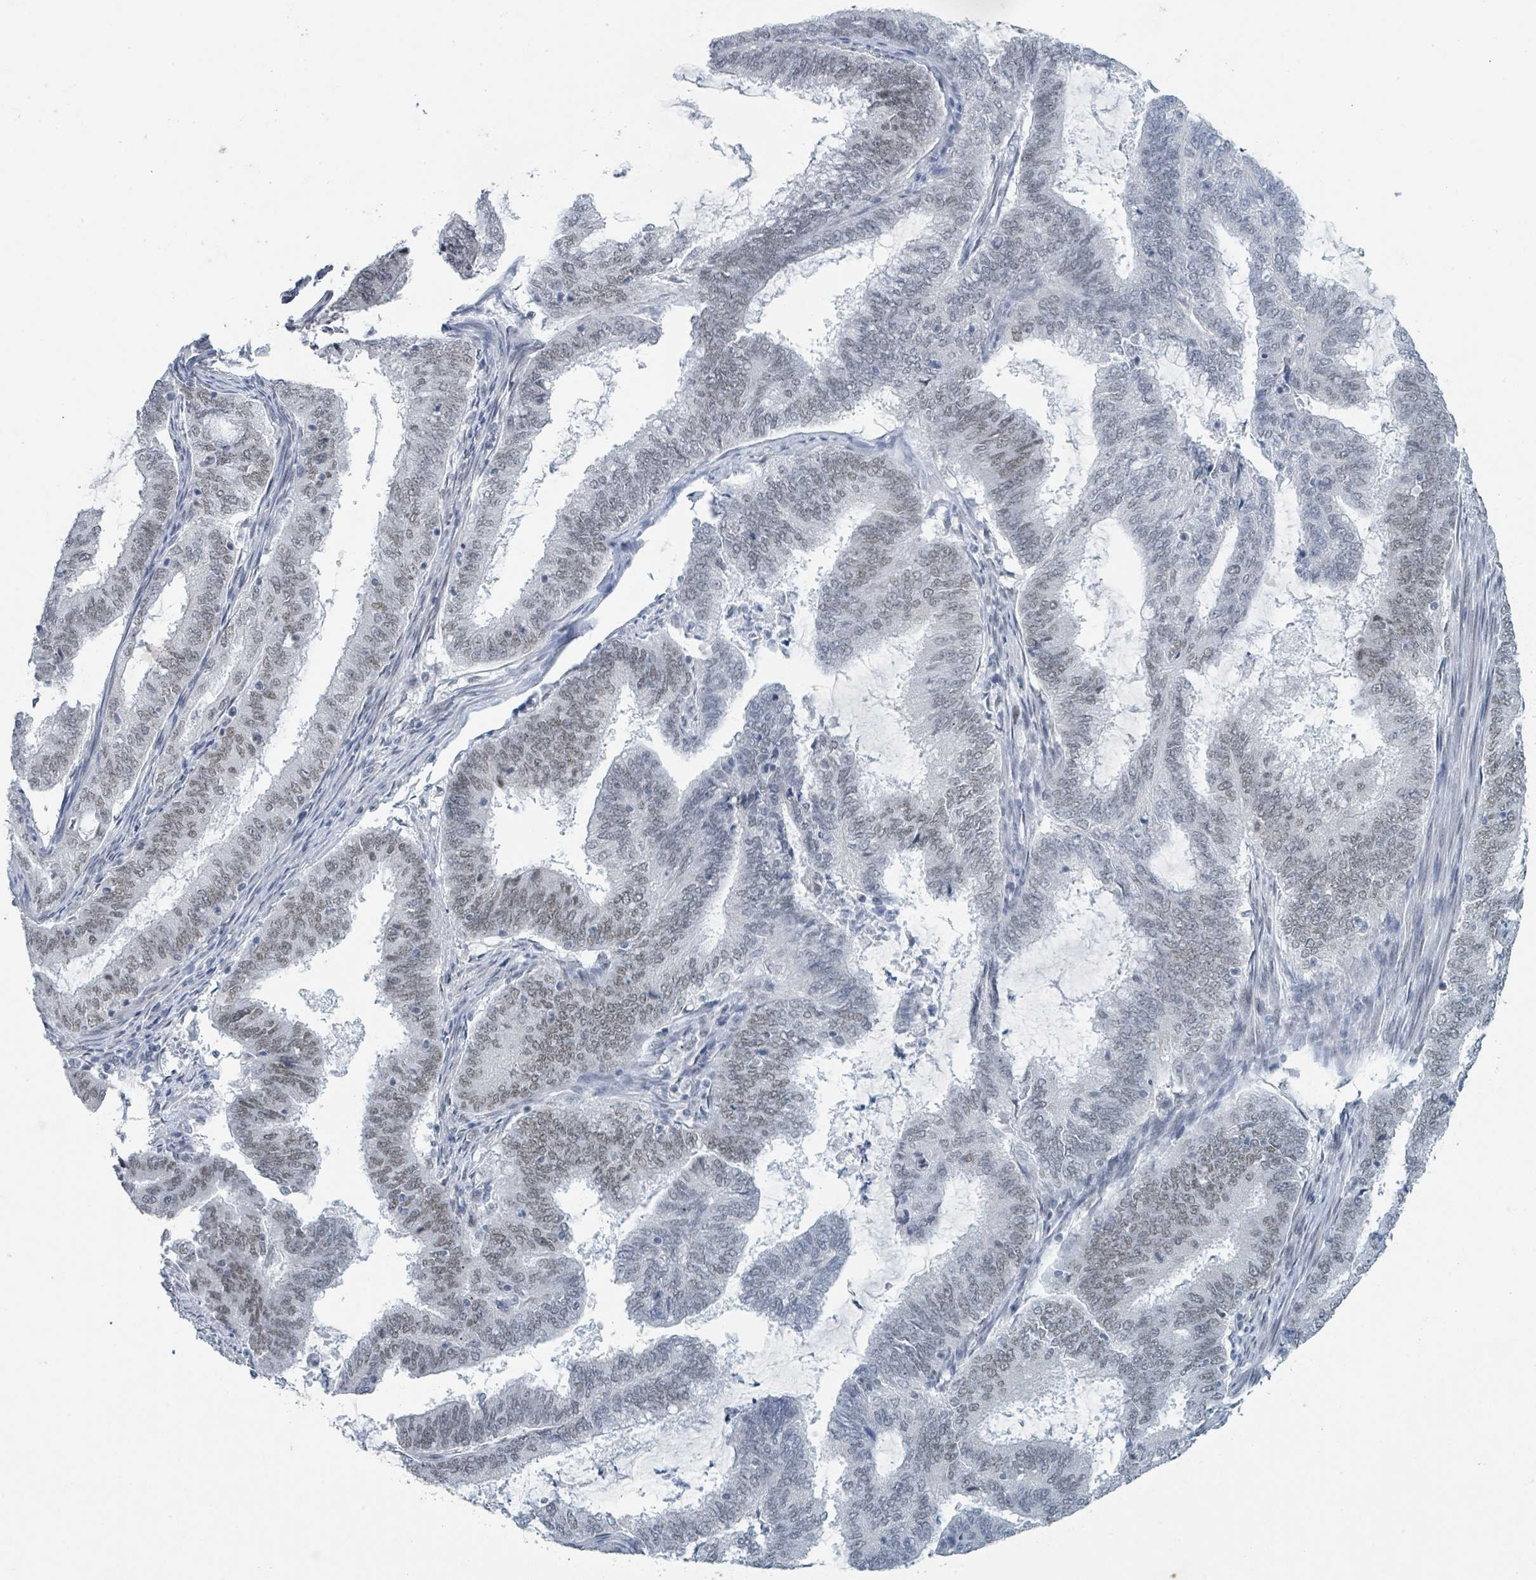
{"staining": {"intensity": "weak", "quantity": "25%-75%", "location": "nuclear"}, "tissue": "endometrial cancer", "cell_type": "Tumor cells", "image_type": "cancer", "snomed": [{"axis": "morphology", "description": "Adenocarcinoma, NOS"}, {"axis": "topography", "description": "Endometrium"}], "caption": "Protein analysis of endometrial cancer (adenocarcinoma) tissue shows weak nuclear staining in approximately 25%-75% of tumor cells.", "gene": "EHMT2", "patient": {"sex": "female", "age": 51}}